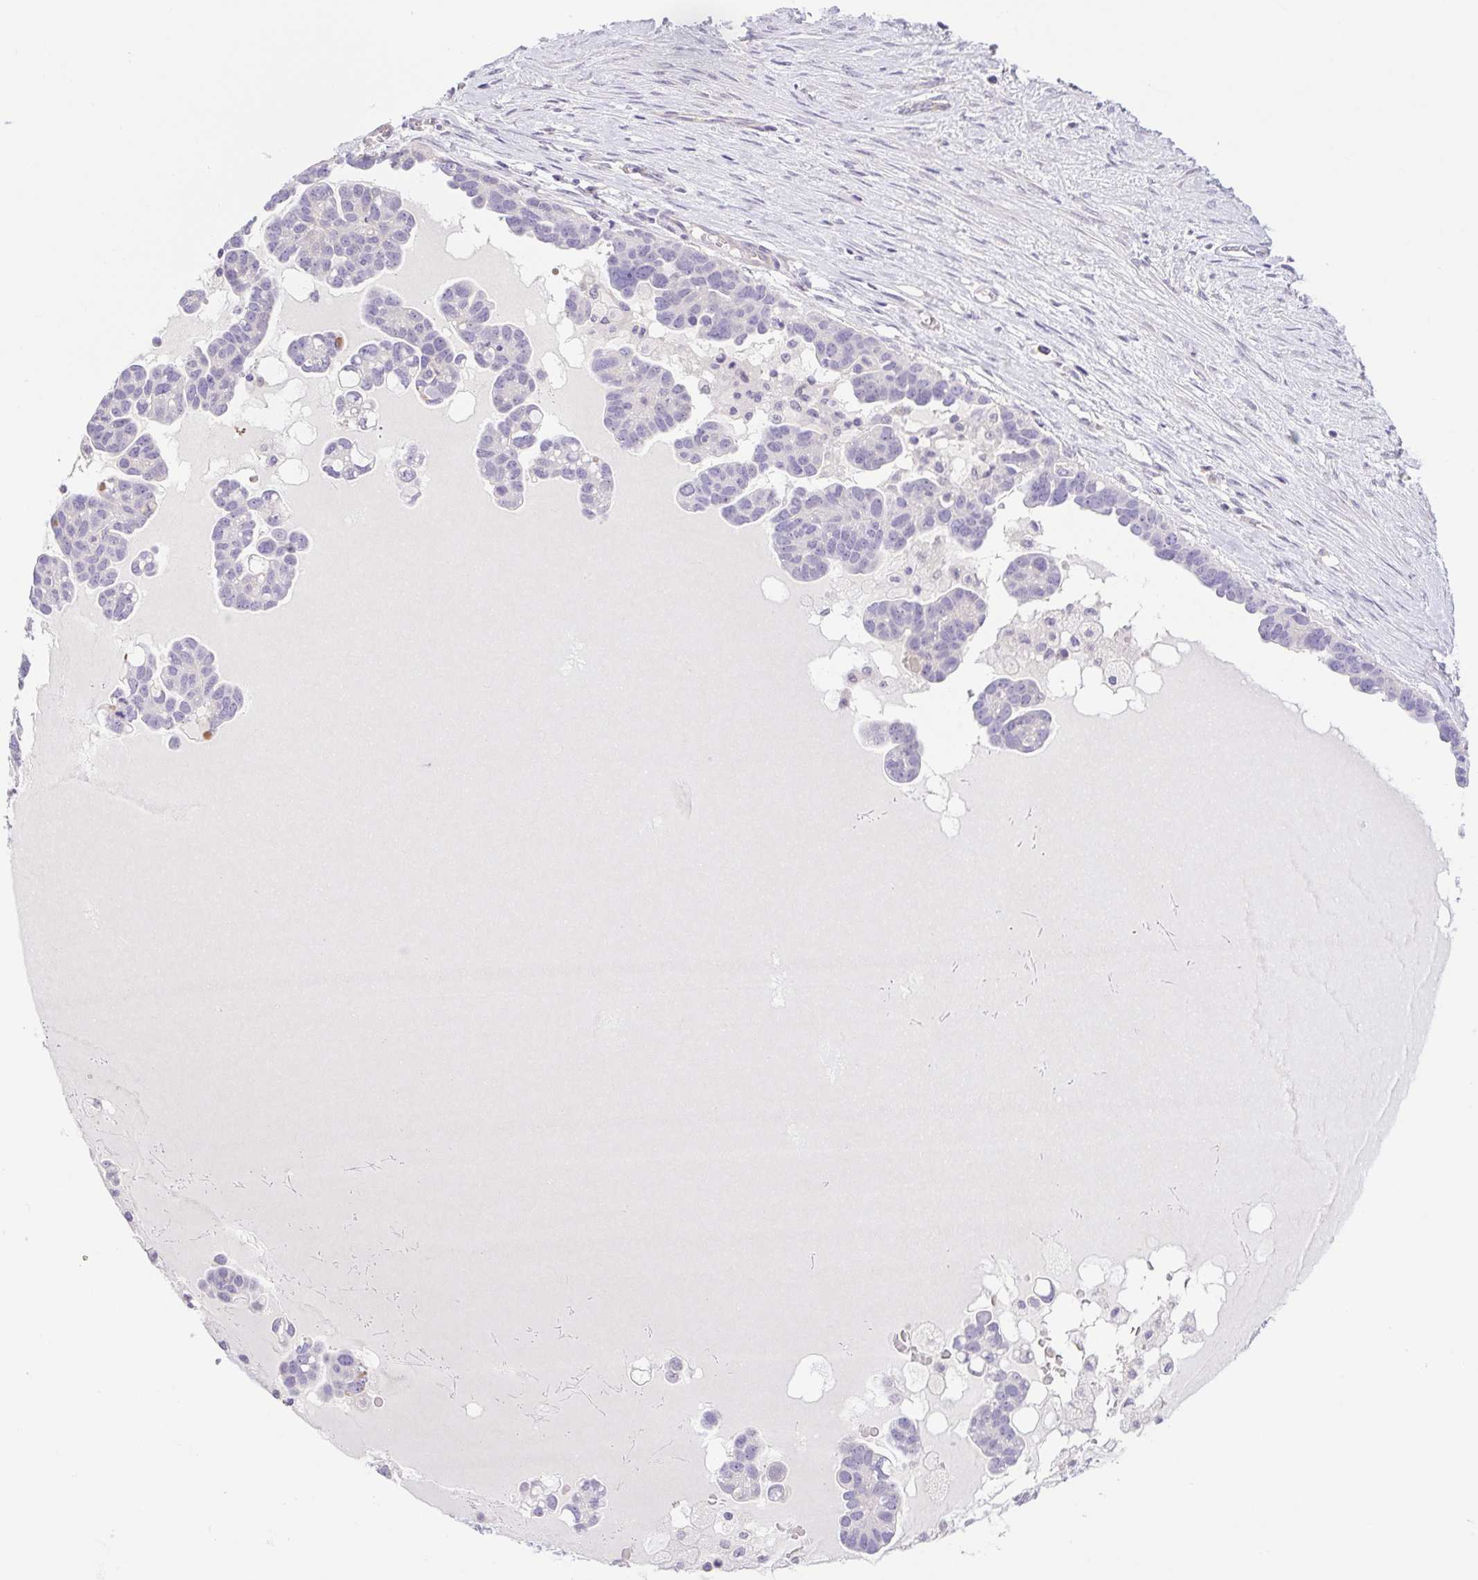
{"staining": {"intensity": "negative", "quantity": "none", "location": "none"}, "tissue": "ovarian cancer", "cell_type": "Tumor cells", "image_type": "cancer", "snomed": [{"axis": "morphology", "description": "Cystadenocarcinoma, serous, NOS"}, {"axis": "topography", "description": "Ovary"}], "caption": "Photomicrograph shows no significant protein staining in tumor cells of ovarian serous cystadenocarcinoma.", "gene": "FAM177B", "patient": {"sex": "female", "age": 54}}